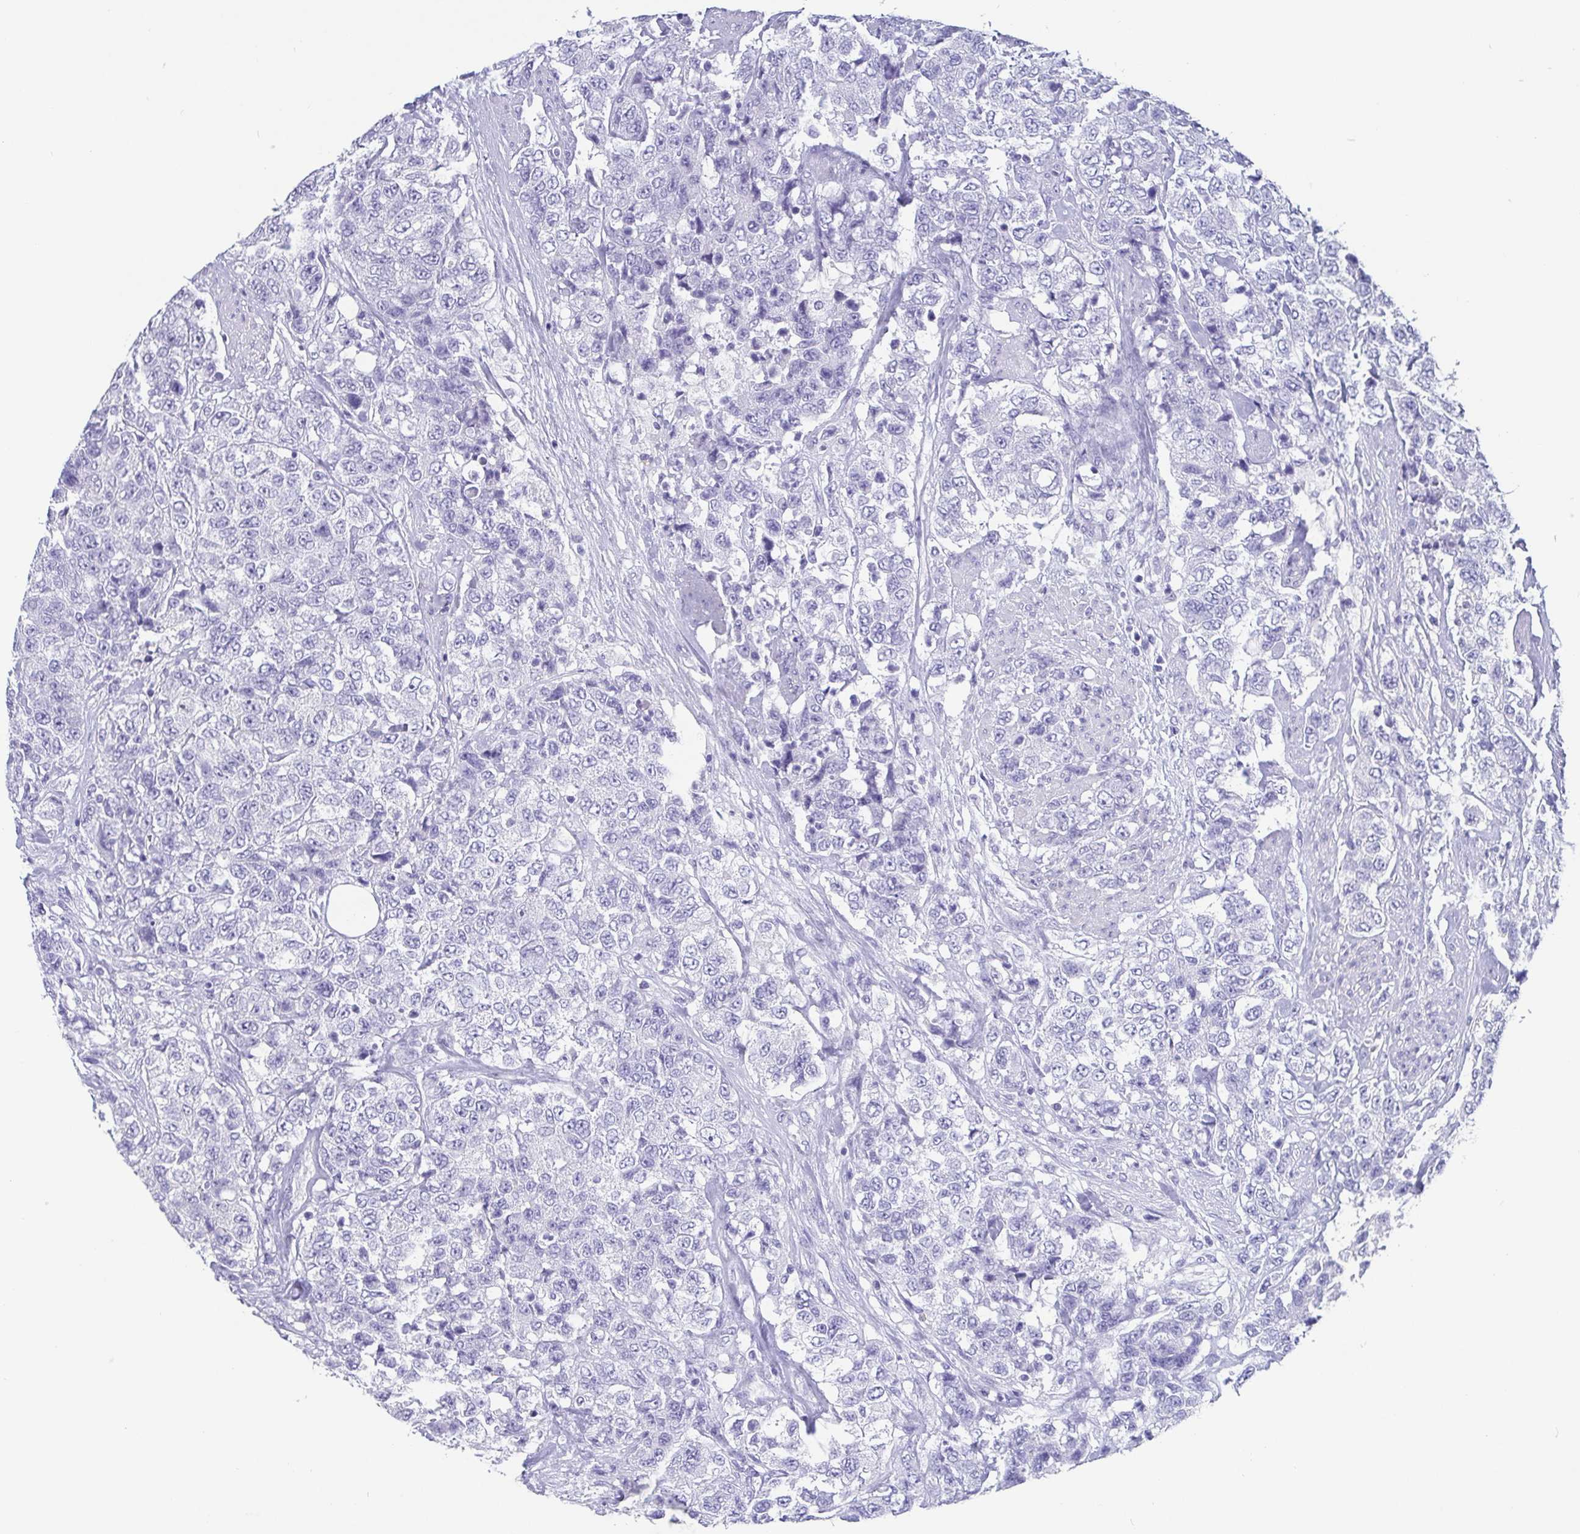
{"staining": {"intensity": "negative", "quantity": "none", "location": "none"}, "tissue": "urothelial cancer", "cell_type": "Tumor cells", "image_type": "cancer", "snomed": [{"axis": "morphology", "description": "Urothelial carcinoma, High grade"}, {"axis": "topography", "description": "Urinary bladder"}], "caption": "The image demonstrates no significant expression in tumor cells of urothelial cancer. (Stains: DAB immunohistochemistry (IHC) with hematoxylin counter stain, Microscopy: brightfield microscopy at high magnification).", "gene": "SCGN", "patient": {"sex": "female", "age": 78}}